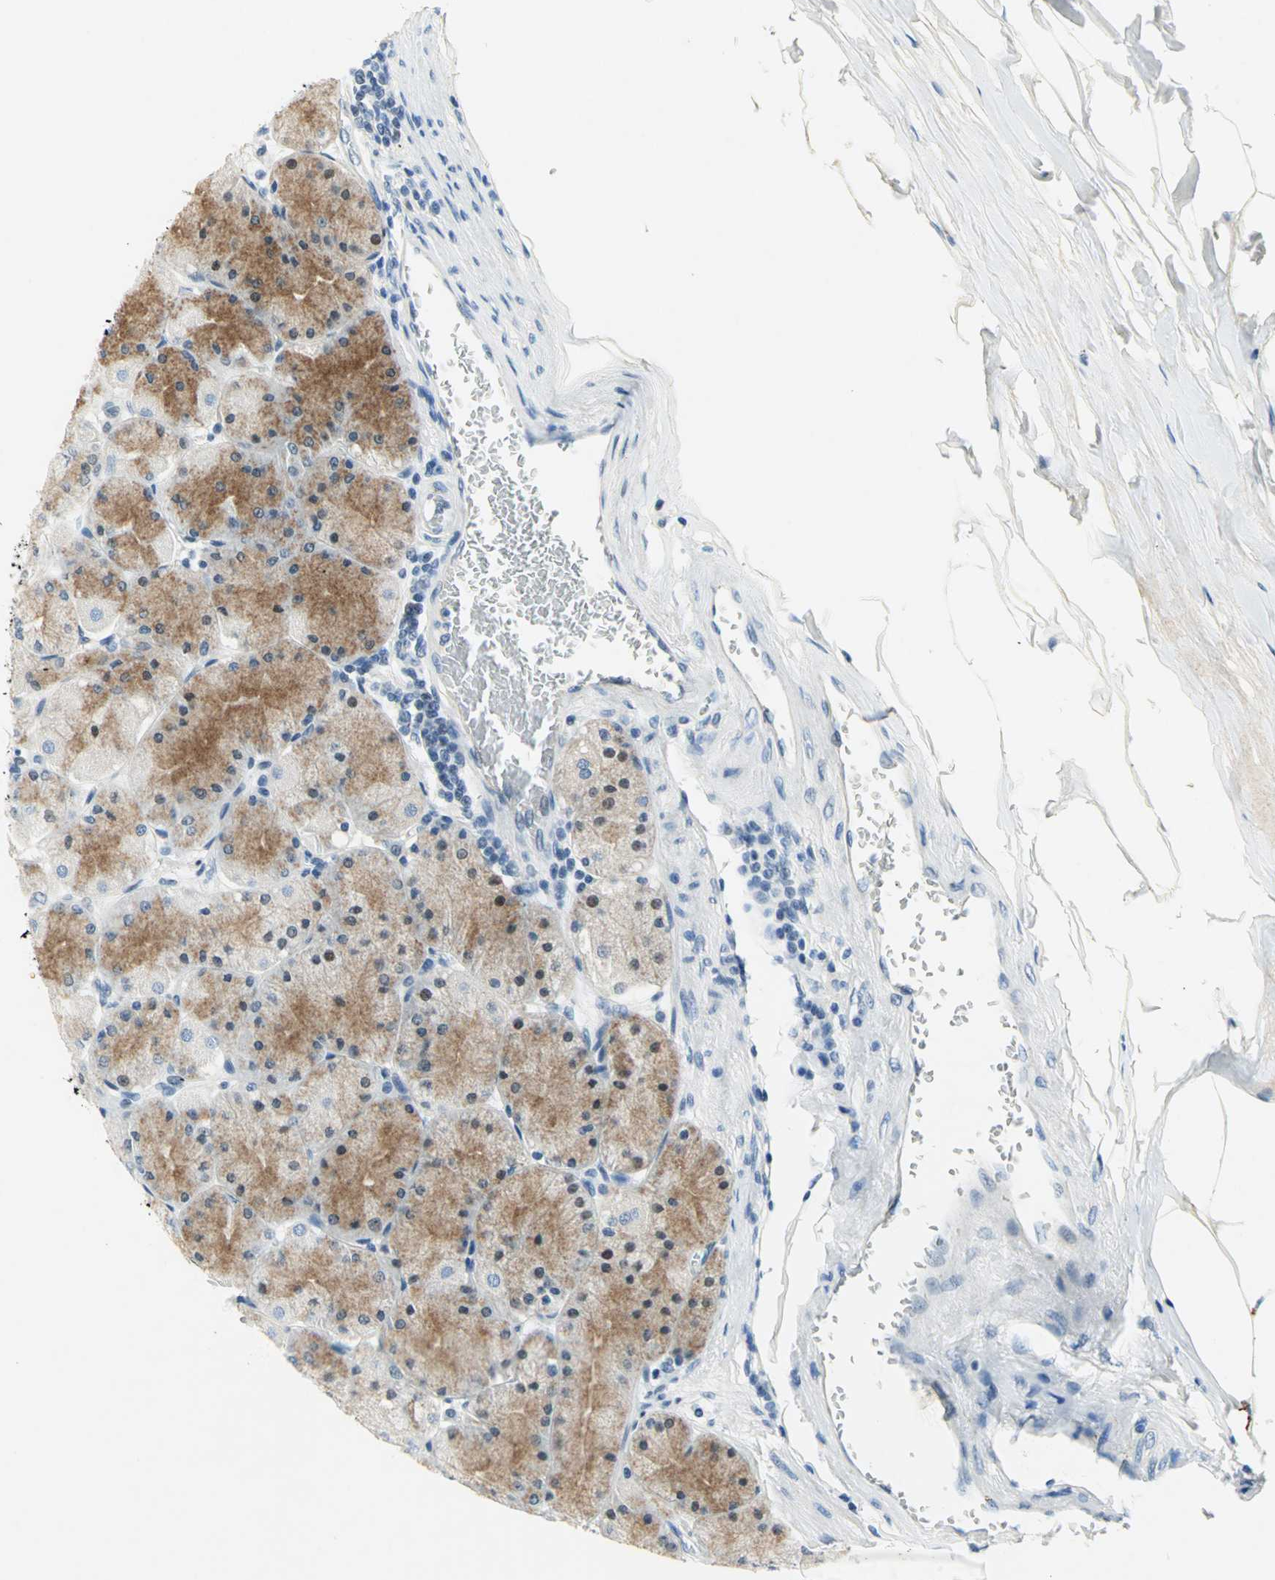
{"staining": {"intensity": "moderate", "quantity": "25%-75%", "location": "cytoplasmic/membranous,nuclear"}, "tissue": "stomach", "cell_type": "Glandular cells", "image_type": "normal", "snomed": [{"axis": "morphology", "description": "Normal tissue, NOS"}, {"axis": "topography", "description": "Stomach, upper"}], "caption": "This is a histology image of IHC staining of benign stomach, which shows moderate positivity in the cytoplasmic/membranous,nuclear of glandular cells.", "gene": "RAD17", "patient": {"sex": "female", "age": 56}}